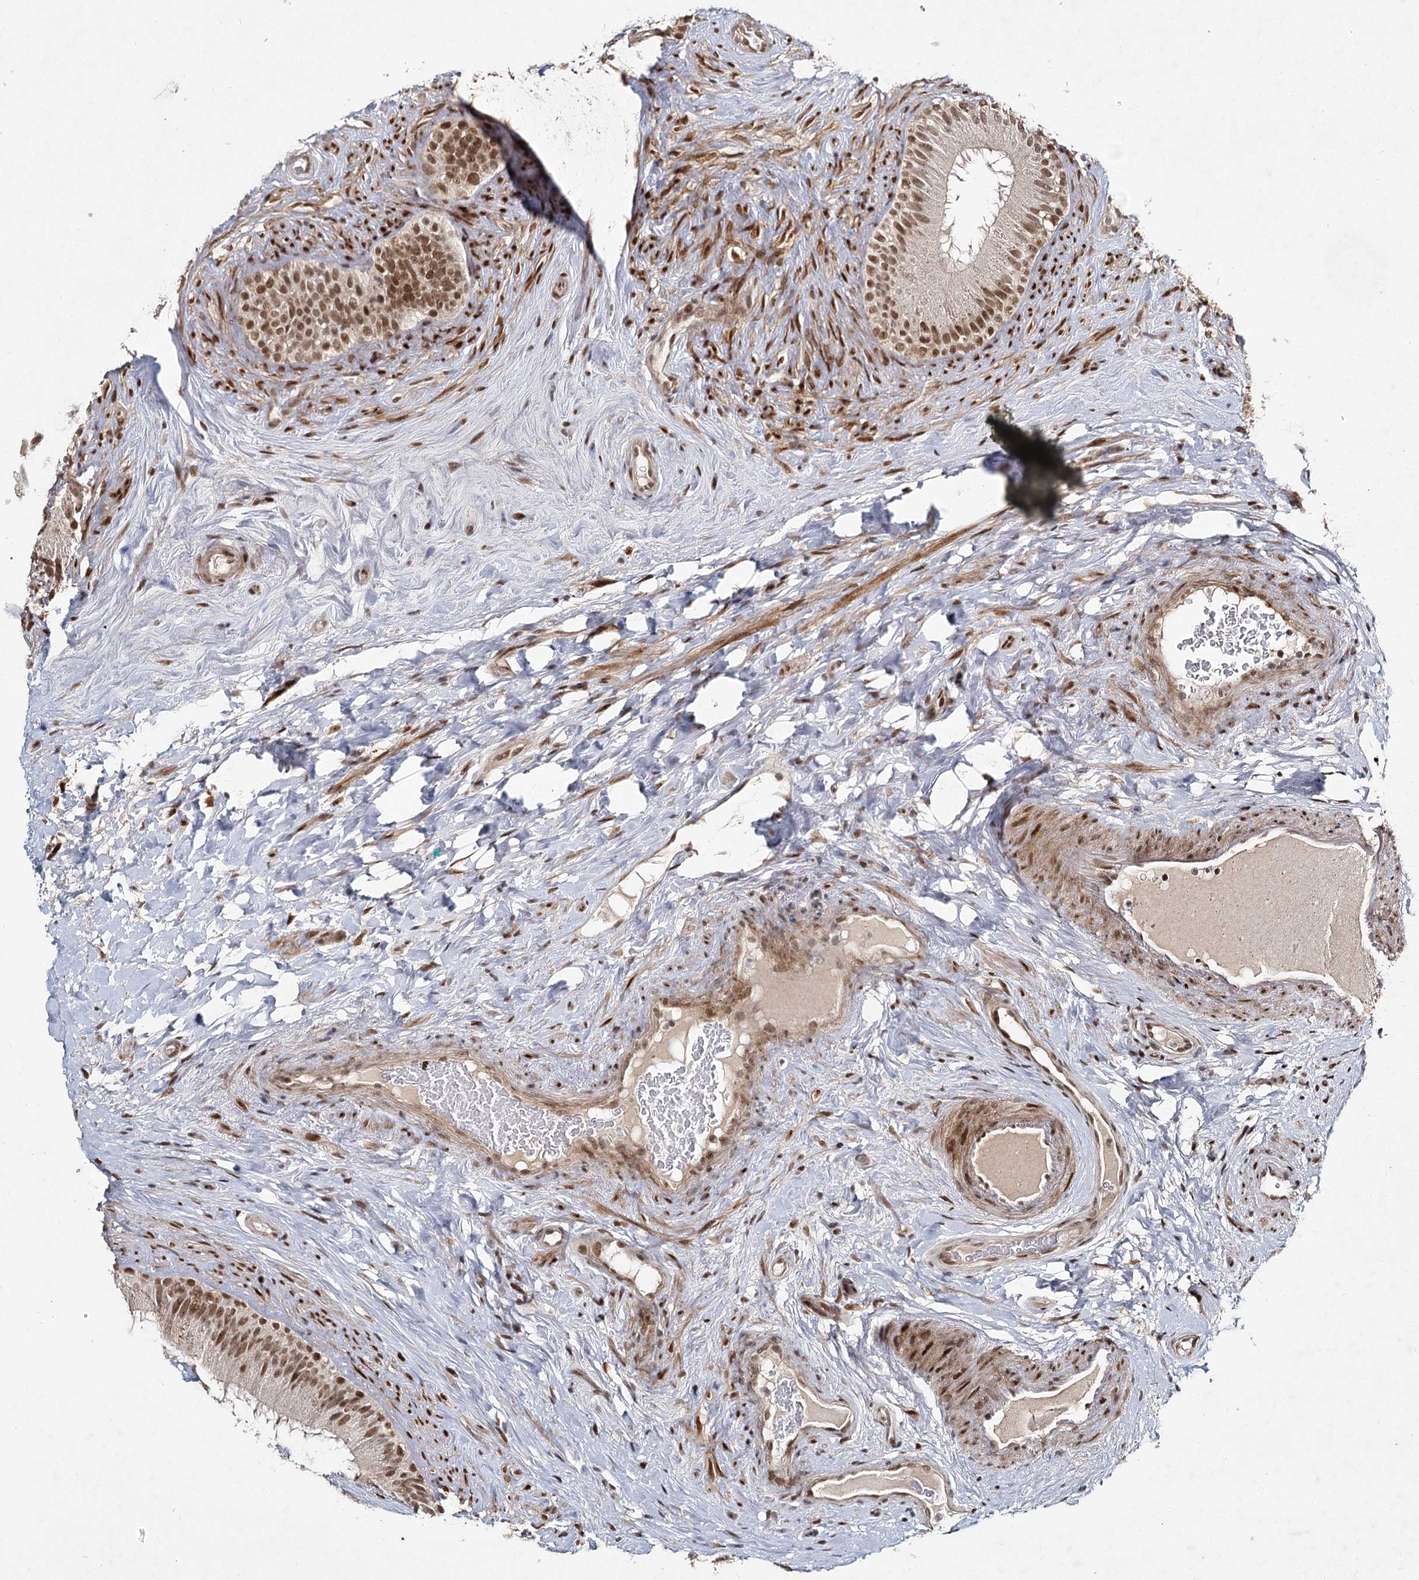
{"staining": {"intensity": "moderate", "quantity": "<25%", "location": "nuclear"}, "tissue": "epididymis", "cell_type": "Glandular cells", "image_type": "normal", "snomed": [{"axis": "morphology", "description": "Normal tissue, NOS"}, {"axis": "topography", "description": "Epididymis"}], "caption": "Unremarkable epididymis was stained to show a protein in brown. There is low levels of moderate nuclear positivity in approximately <25% of glandular cells. Using DAB (3,3'-diaminobenzidine) (brown) and hematoxylin (blue) stains, captured at high magnification using brightfield microscopy.", "gene": "DCUN1D4", "patient": {"sex": "male", "age": 84}}